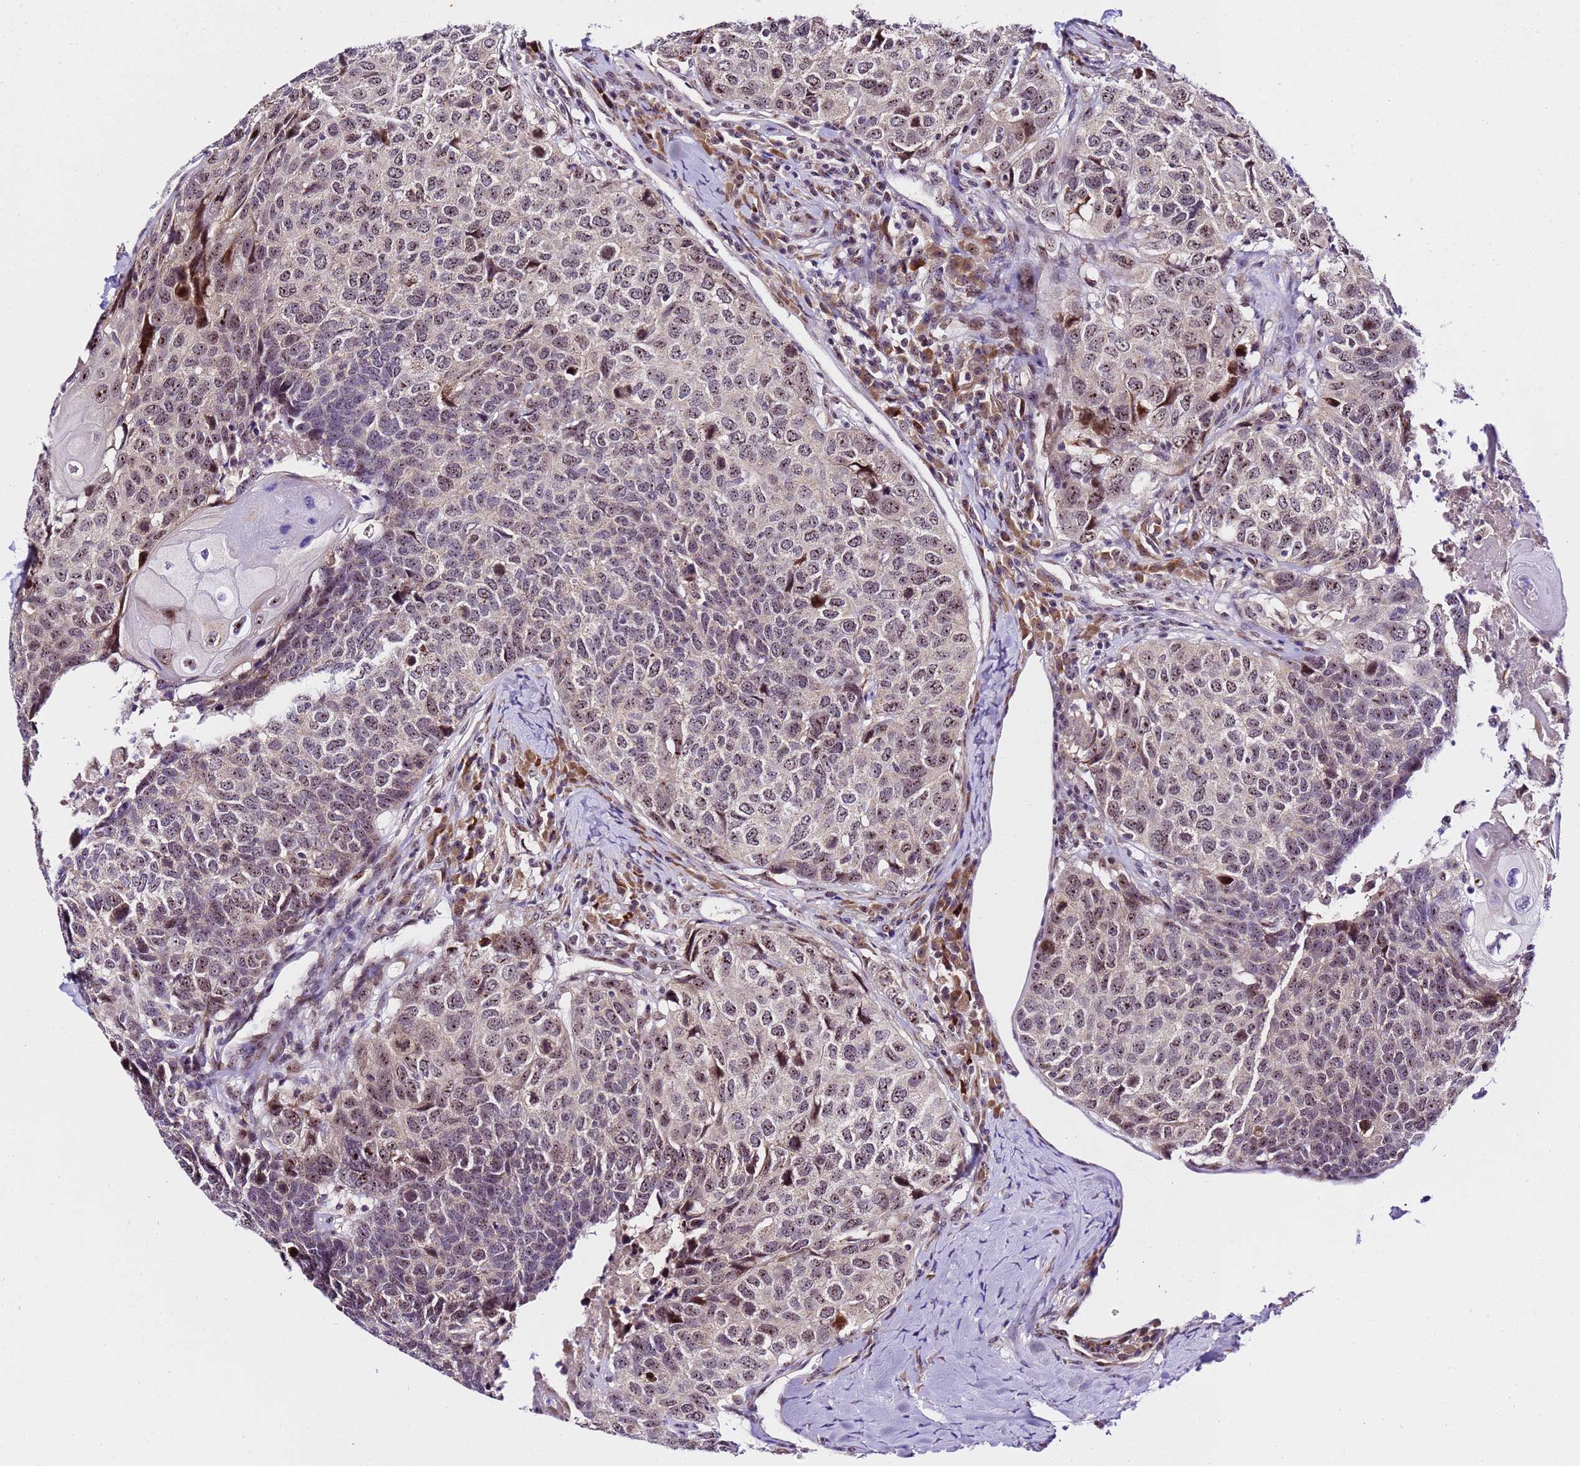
{"staining": {"intensity": "moderate", "quantity": "25%-75%", "location": "nuclear"}, "tissue": "head and neck cancer", "cell_type": "Tumor cells", "image_type": "cancer", "snomed": [{"axis": "morphology", "description": "Squamous cell carcinoma, NOS"}, {"axis": "topography", "description": "Head-Neck"}], "caption": "Immunohistochemical staining of head and neck cancer (squamous cell carcinoma) reveals medium levels of moderate nuclear protein expression in about 25%-75% of tumor cells.", "gene": "SLX4IP", "patient": {"sex": "male", "age": 66}}